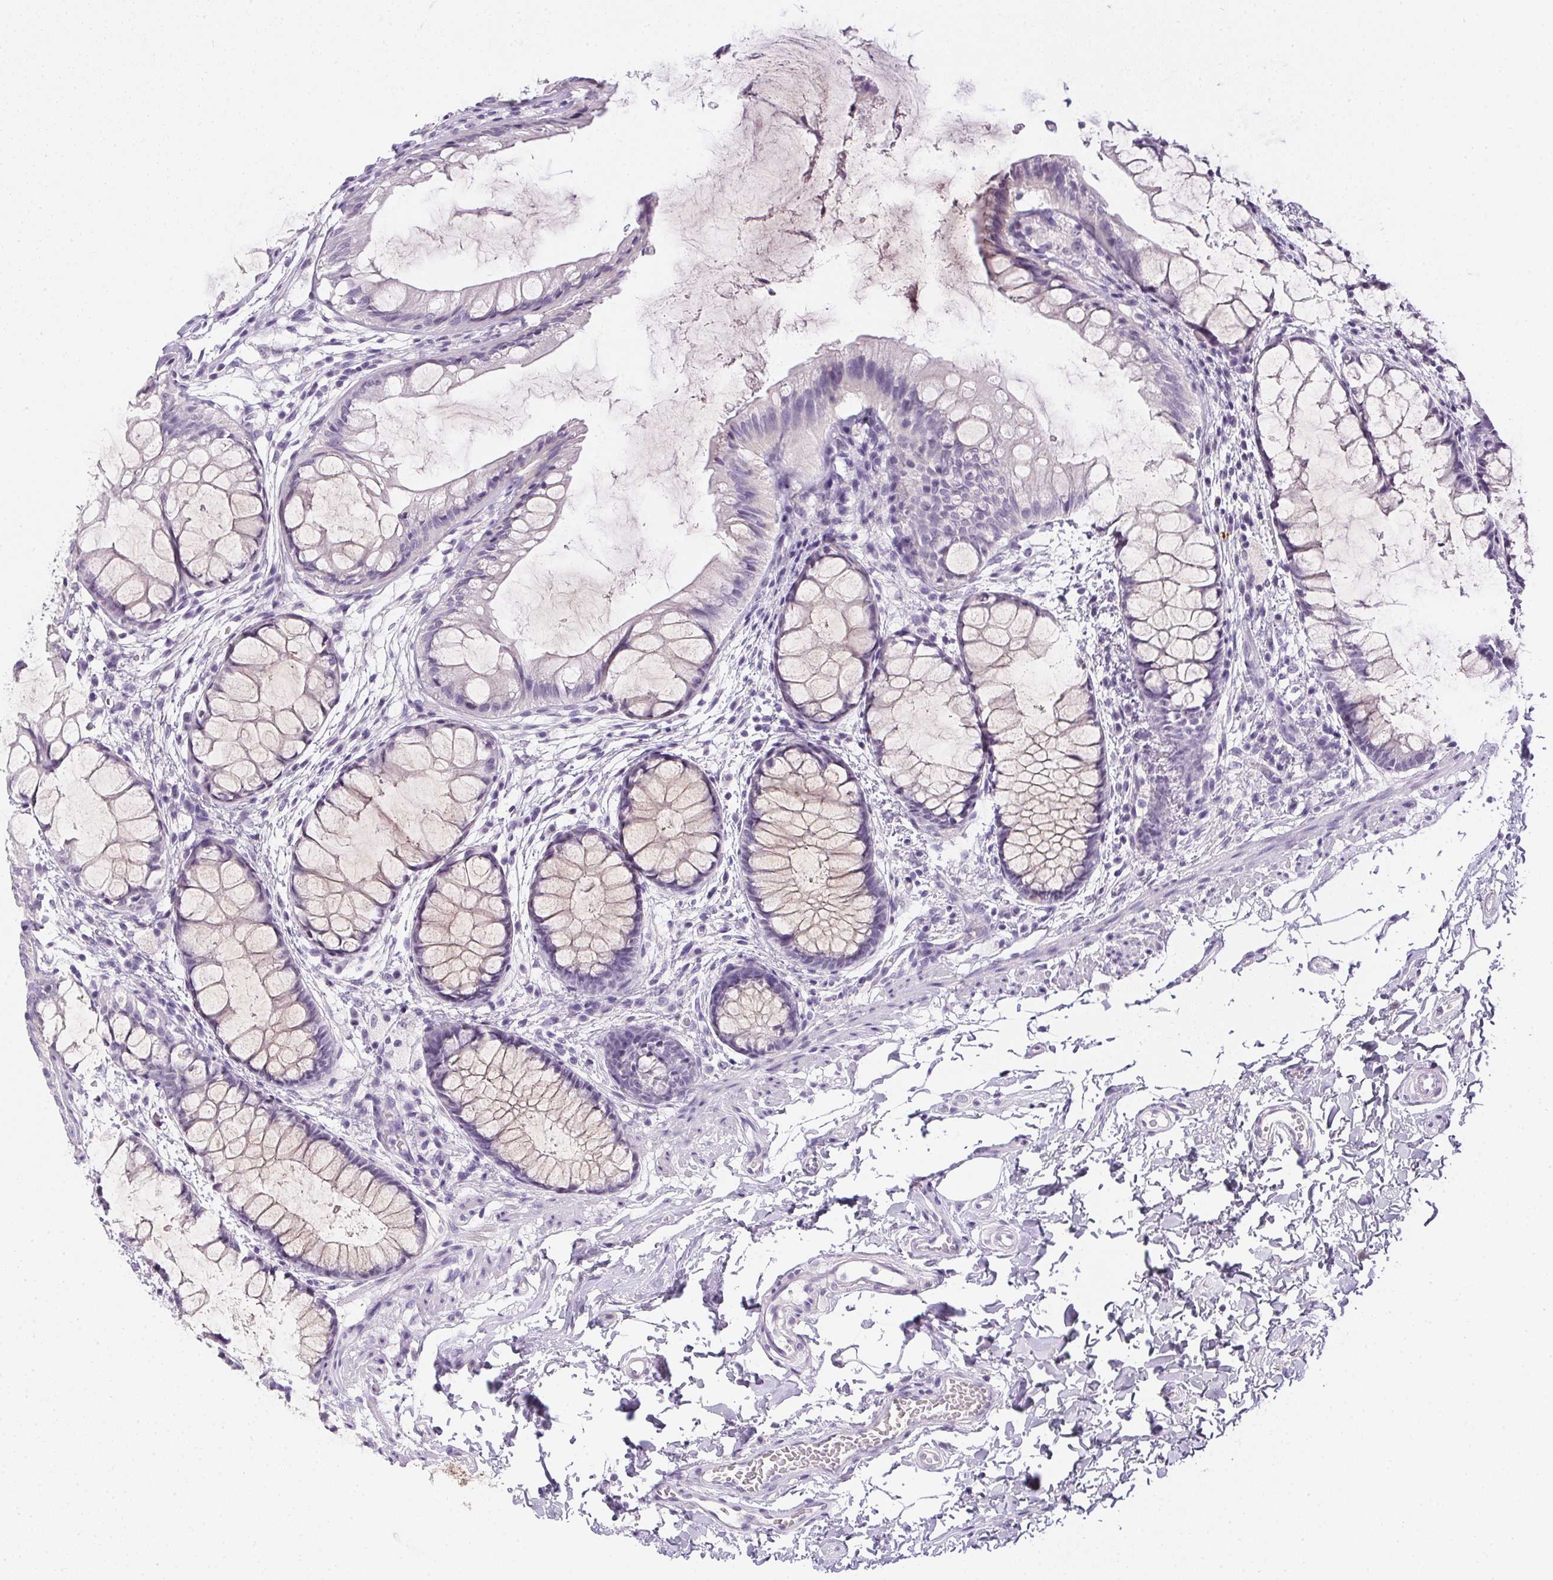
{"staining": {"intensity": "strong", "quantity": "<25%", "location": "cytoplasmic/membranous"}, "tissue": "rectum", "cell_type": "Glandular cells", "image_type": "normal", "snomed": [{"axis": "morphology", "description": "Normal tissue, NOS"}, {"axis": "topography", "description": "Rectum"}], "caption": "Immunohistochemical staining of benign rectum reveals medium levels of strong cytoplasmic/membranous staining in about <25% of glandular cells.", "gene": "PPY", "patient": {"sex": "female", "age": 62}}